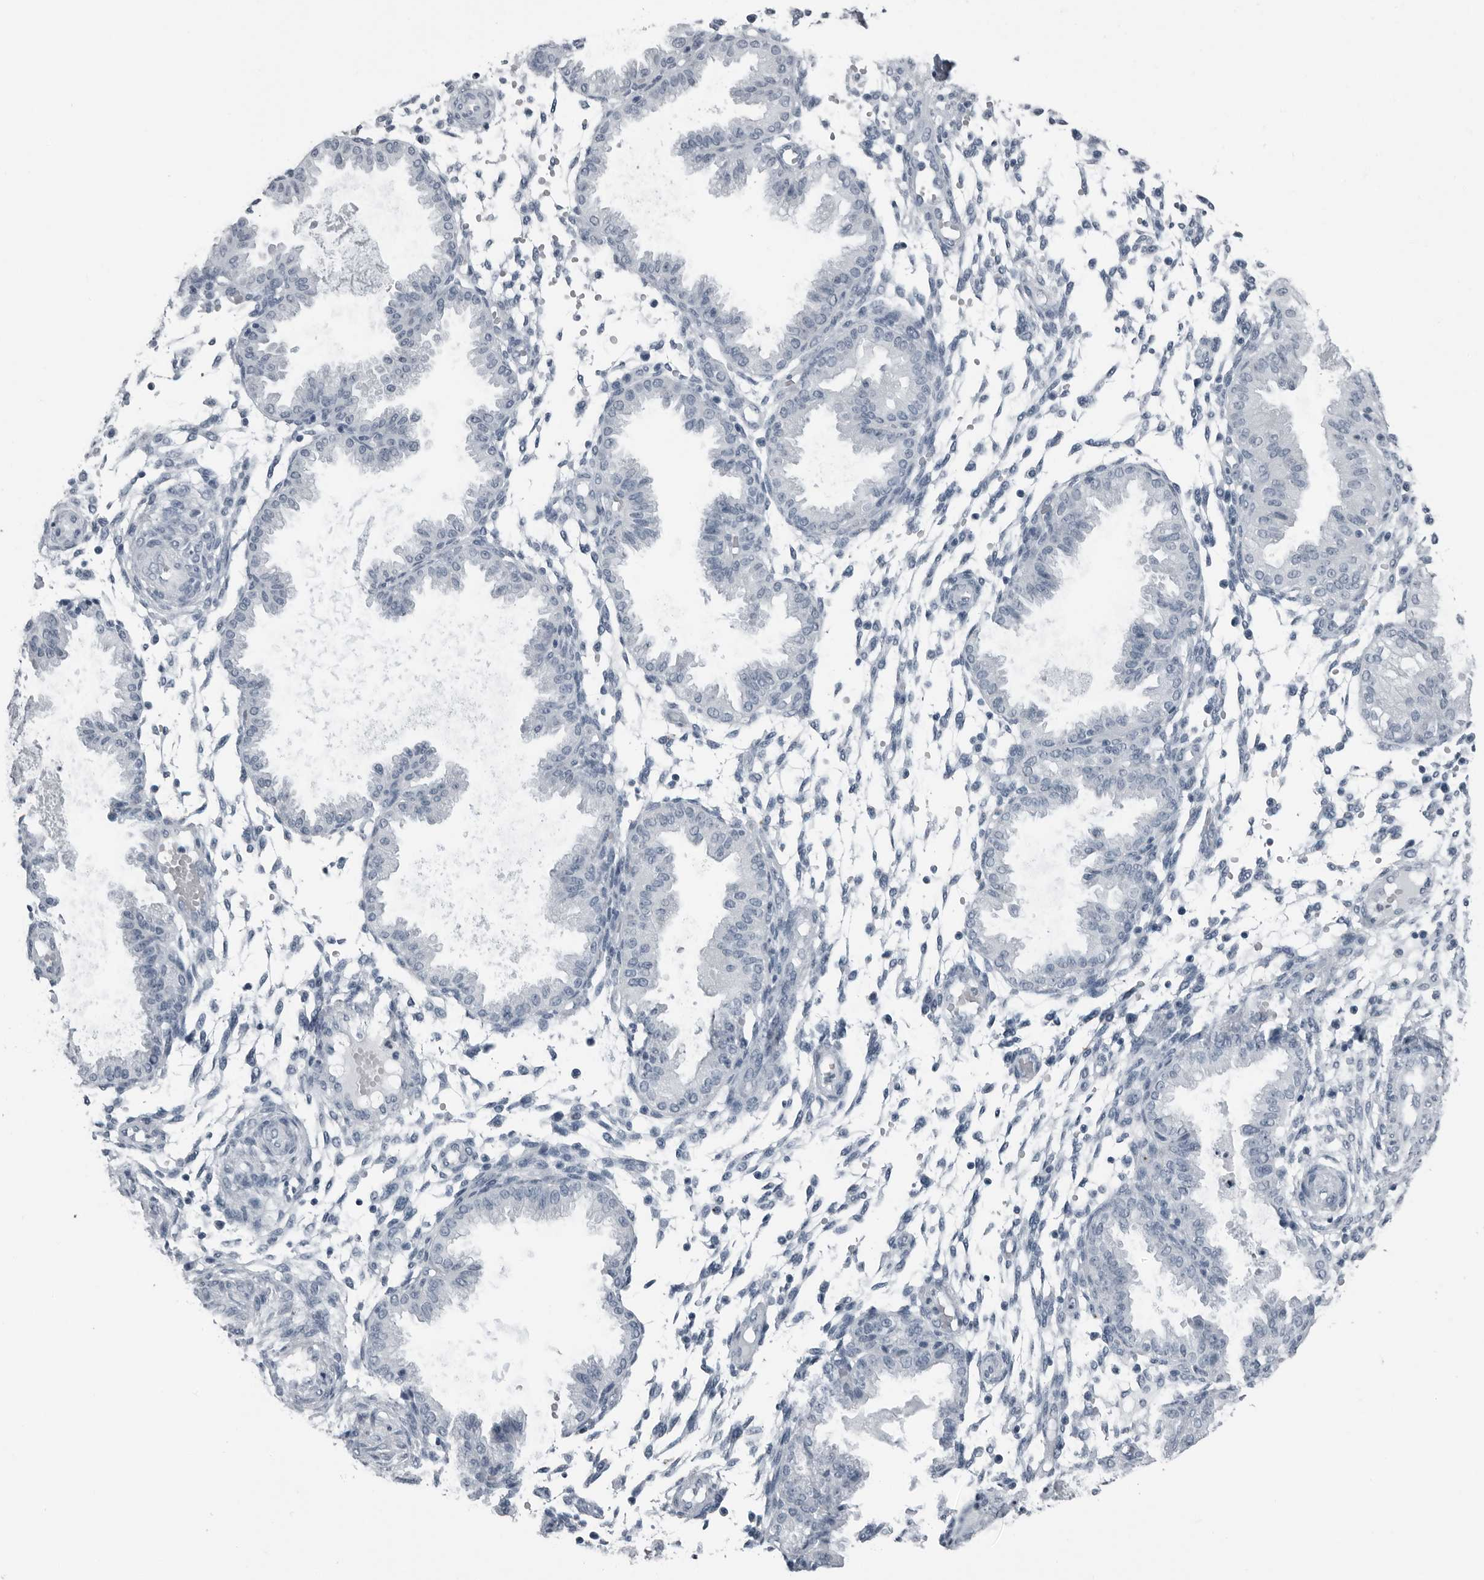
{"staining": {"intensity": "negative", "quantity": "none", "location": "none"}, "tissue": "endometrium", "cell_type": "Cells in endometrial stroma", "image_type": "normal", "snomed": [{"axis": "morphology", "description": "Normal tissue, NOS"}, {"axis": "topography", "description": "Endometrium"}], "caption": "A high-resolution photomicrograph shows immunohistochemistry (IHC) staining of unremarkable endometrium, which displays no significant expression in cells in endometrial stroma.", "gene": "PRSS1", "patient": {"sex": "female", "age": 33}}